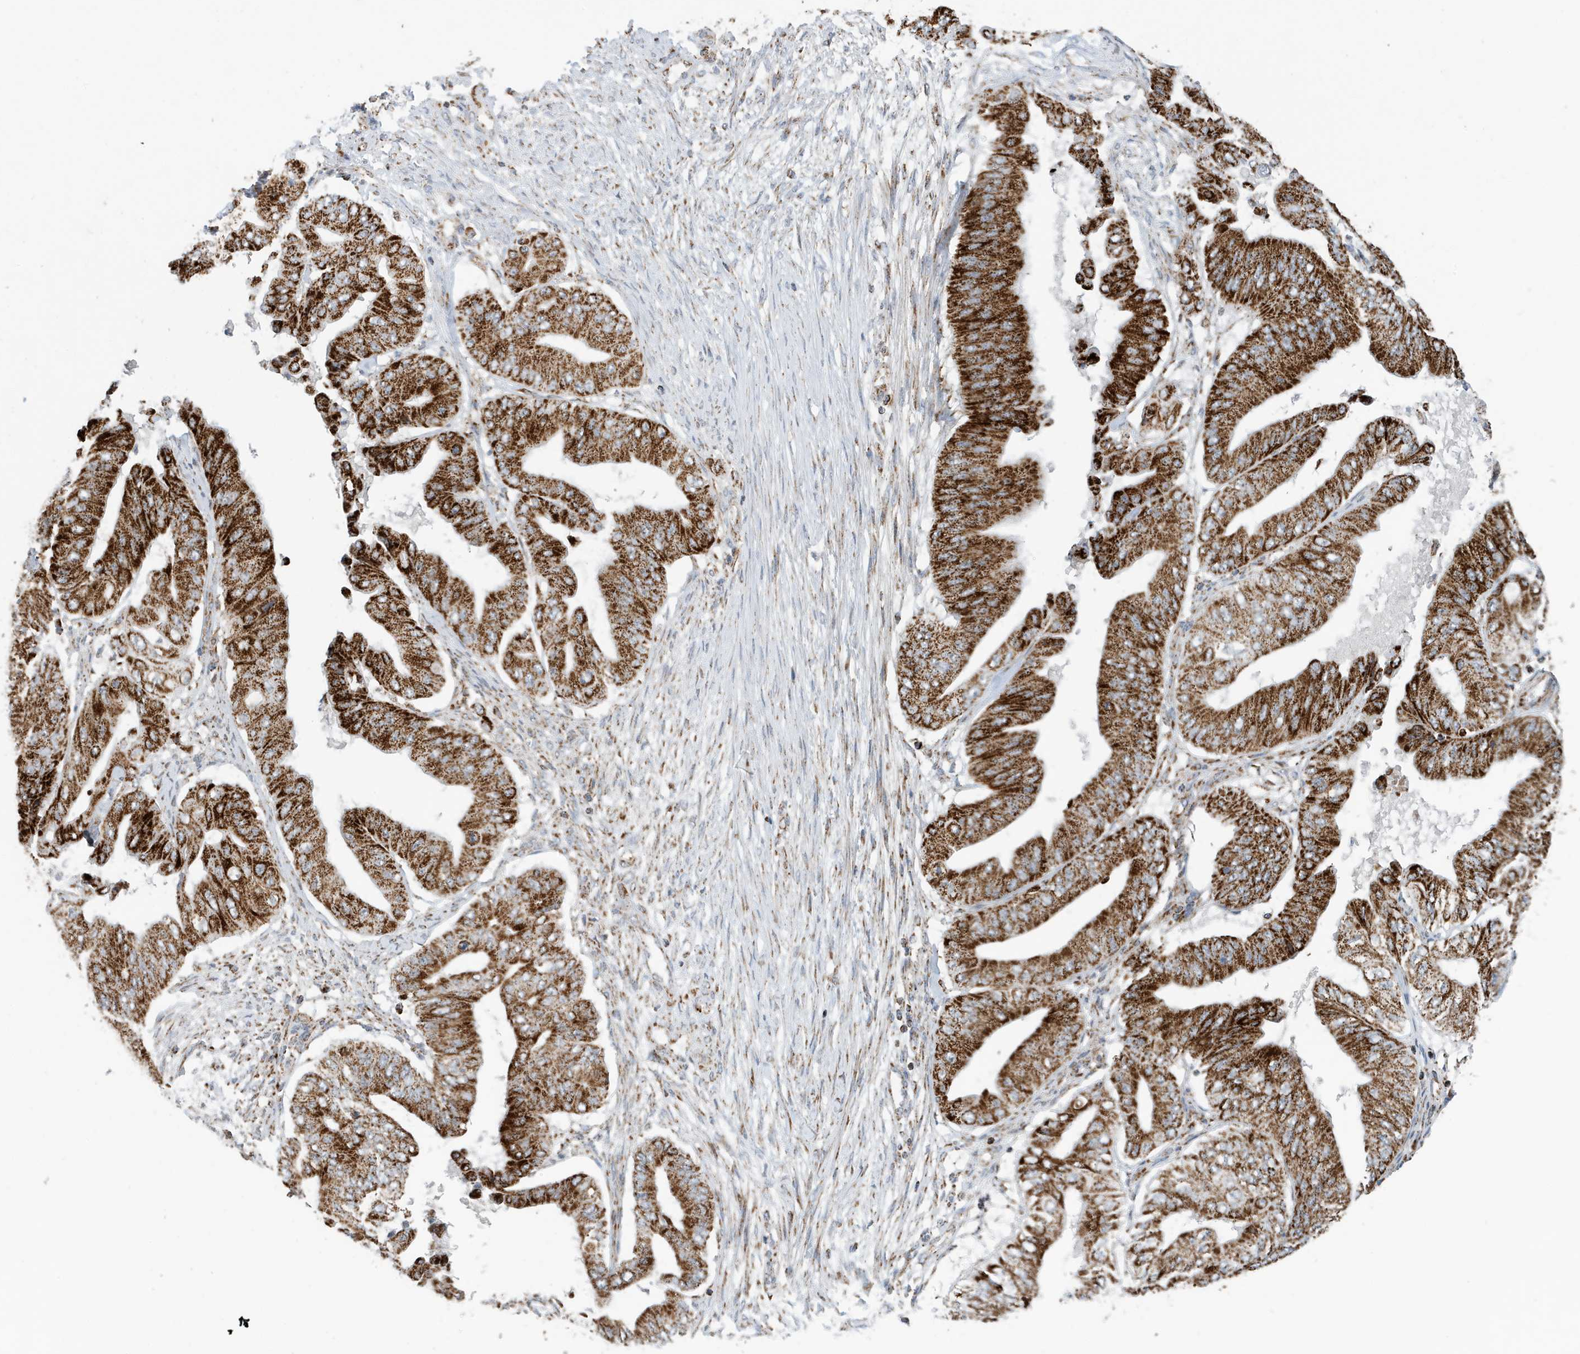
{"staining": {"intensity": "strong", "quantity": ">75%", "location": "cytoplasmic/membranous"}, "tissue": "pancreatic cancer", "cell_type": "Tumor cells", "image_type": "cancer", "snomed": [{"axis": "morphology", "description": "Adenocarcinoma, NOS"}, {"axis": "topography", "description": "Pancreas"}], "caption": "Immunohistochemical staining of human adenocarcinoma (pancreatic) shows high levels of strong cytoplasmic/membranous expression in approximately >75% of tumor cells.", "gene": "MAN1A1", "patient": {"sex": "female", "age": 77}}